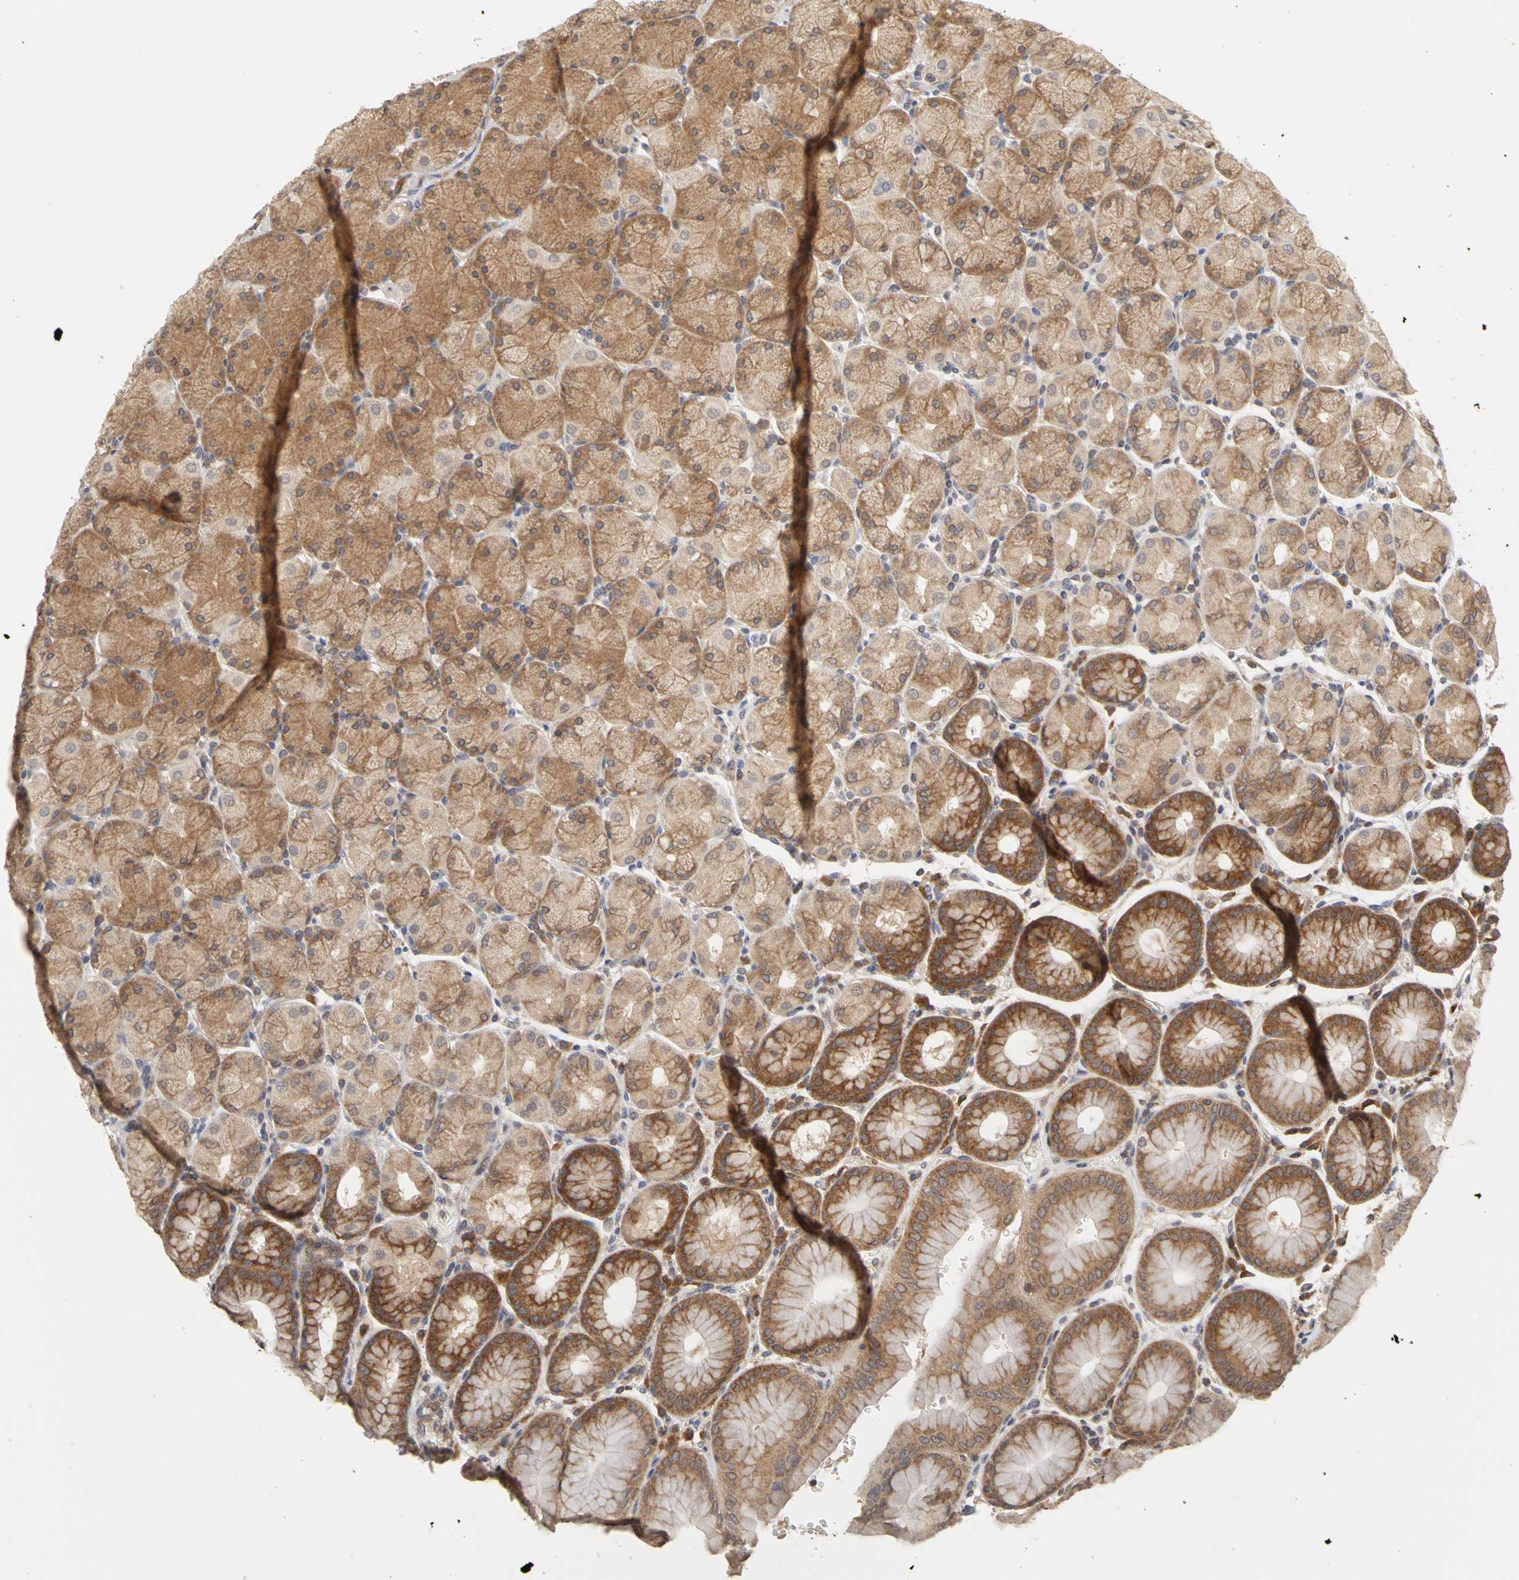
{"staining": {"intensity": "moderate", "quantity": ">75%", "location": "cytoplasmic/membranous"}, "tissue": "stomach", "cell_type": "Glandular cells", "image_type": "normal", "snomed": [{"axis": "morphology", "description": "Normal tissue, NOS"}, {"axis": "topography", "description": "Stomach, upper"}, {"axis": "topography", "description": "Stomach"}], "caption": "Immunohistochemical staining of normal stomach reveals moderate cytoplasmic/membranous protein expression in approximately >75% of glandular cells. Nuclei are stained in blue.", "gene": "IRAK1", "patient": {"sex": "male", "age": 76}}